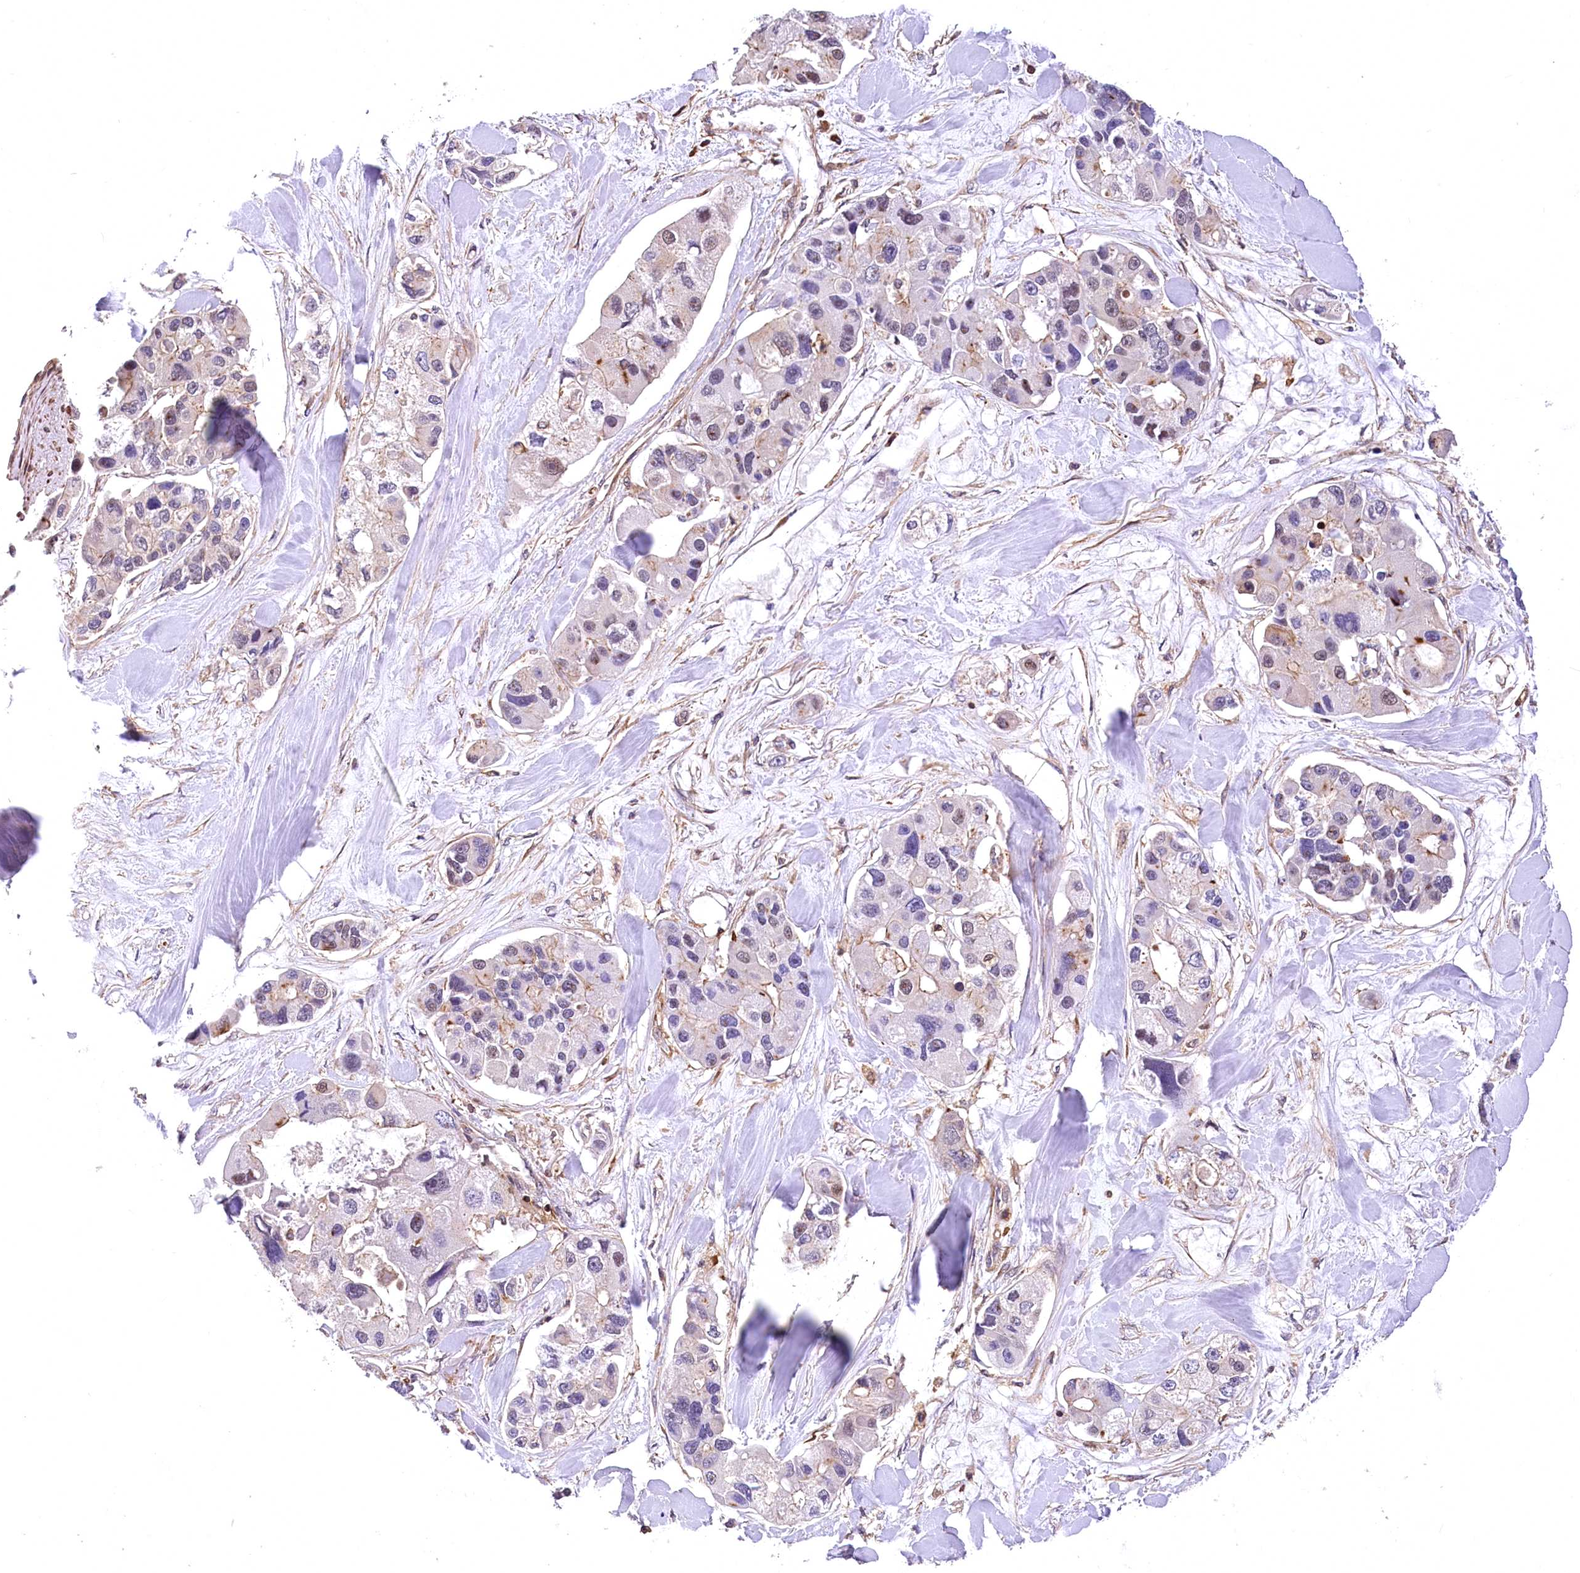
{"staining": {"intensity": "moderate", "quantity": "<25%", "location": "cytoplasmic/membranous,nuclear"}, "tissue": "lung cancer", "cell_type": "Tumor cells", "image_type": "cancer", "snomed": [{"axis": "morphology", "description": "Adenocarcinoma, NOS"}, {"axis": "topography", "description": "Lung"}], "caption": "Protein staining reveals moderate cytoplasmic/membranous and nuclear positivity in about <25% of tumor cells in lung adenocarcinoma.", "gene": "DPP3", "patient": {"sex": "female", "age": 54}}